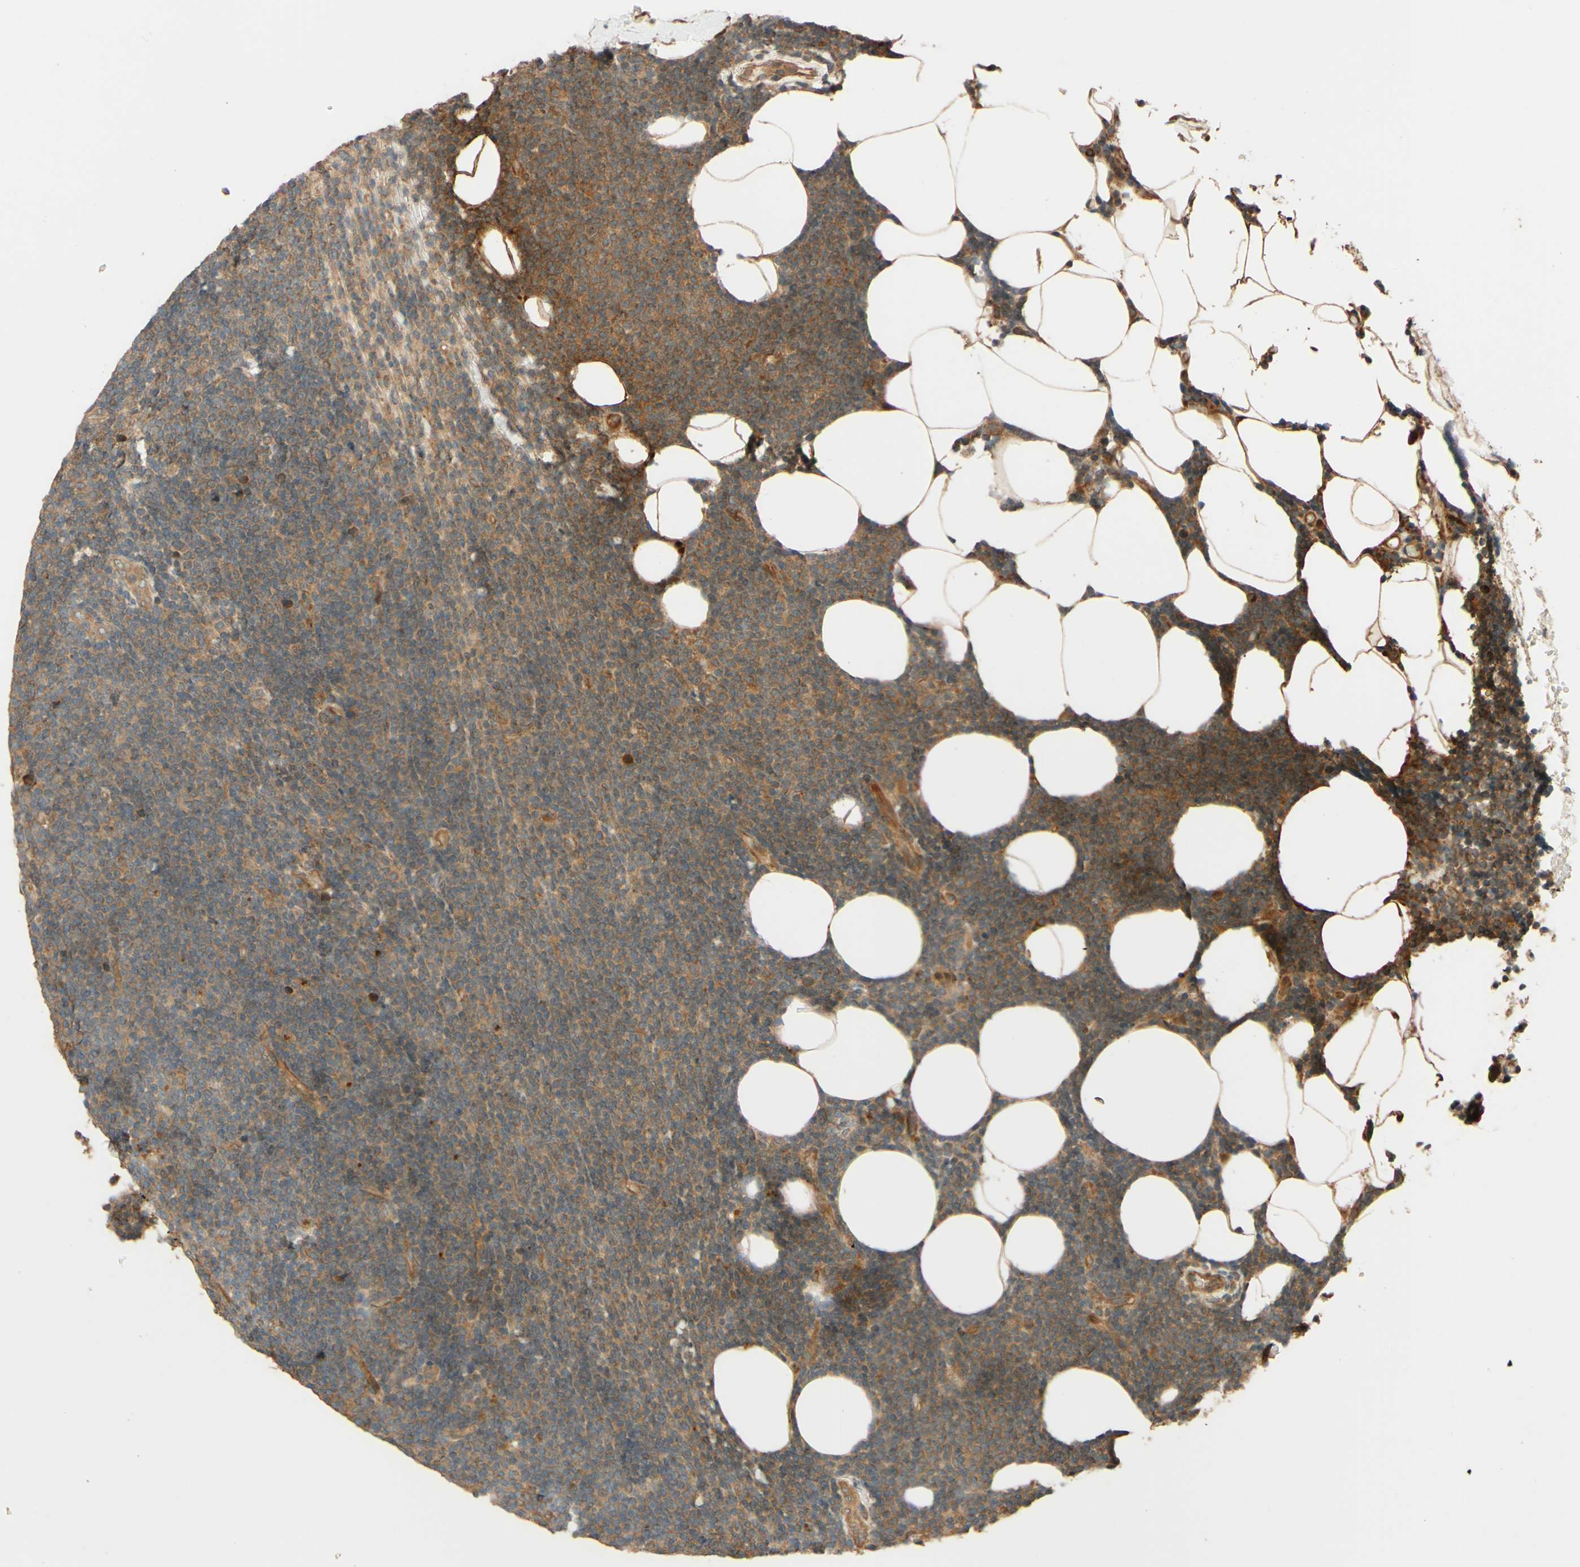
{"staining": {"intensity": "weak", "quantity": ">75%", "location": "cytoplasmic/membranous"}, "tissue": "lymphoma", "cell_type": "Tumor cells", "image_type": "cancer", "snomed": [{"axis": "morphology", "description": "Malignant lymphoma, non-Hodgkin's type, Low grade"}, {"axis": "topography", "description": "Lymph node"}], "caption": "Immunohistochemical staining of lymphoma reveals low levels of weak cytoplasmic/membranous staining in about >75% of tumor cells.", "gene": "RNF19A", "patient": {"sex": "male", "age": 66}}